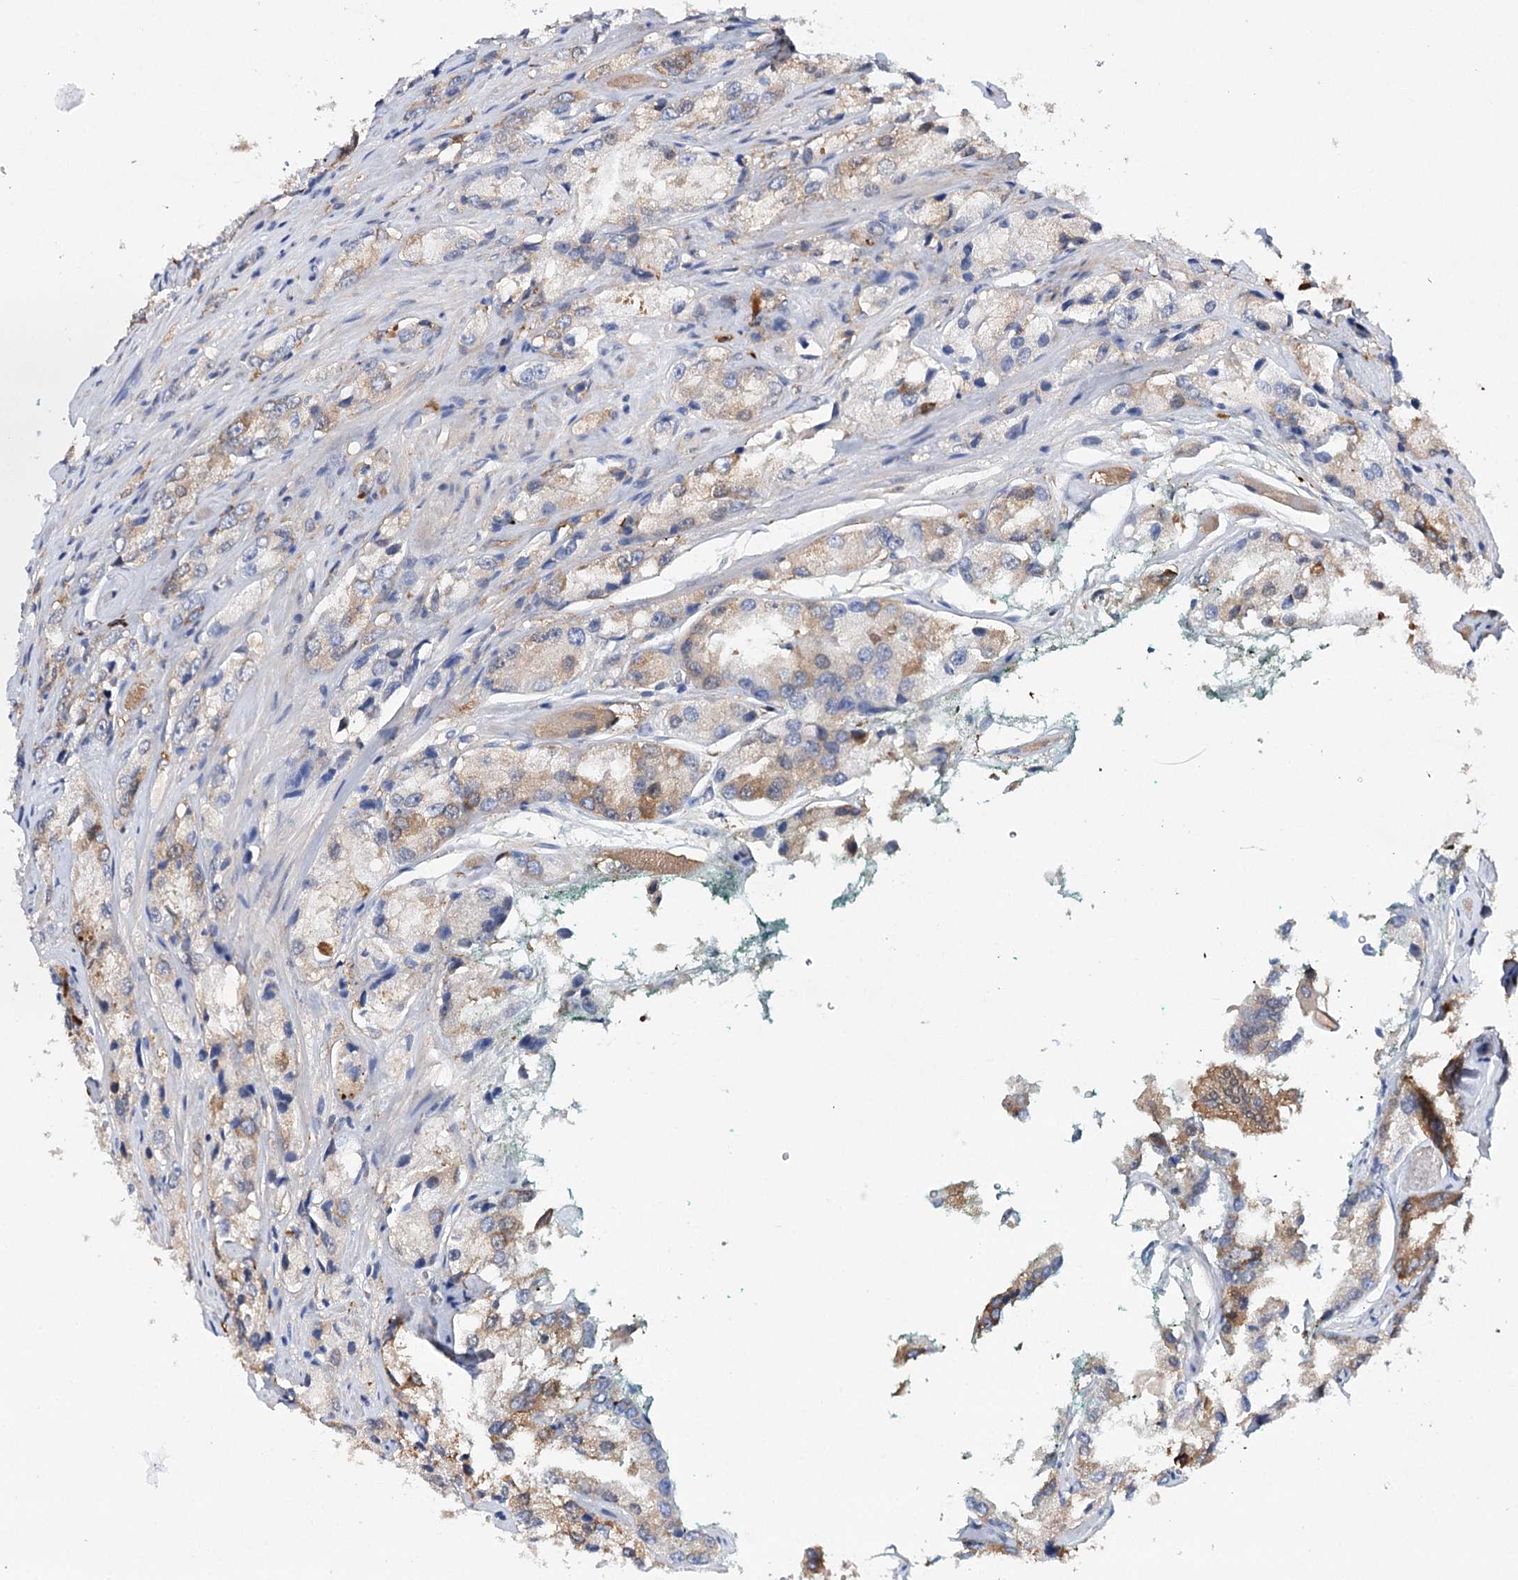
{"staining": {"intensity": "strong", "quantity": "25%-75%", "location": "cytoplasmic/membranous"}, "tissue": "prostate cancer", "cell_type": "Tumor cells", "image_type": "cancer", "snomed": [{"axis": "morphology", "description": "Adenocarcinoma, High grade"}, {"axis": "topography", "description": "Prostate"}], "caption": "Adenocarcinoma (high-grade) (prostate) tissue displays strong cytoplasmic/membranous positivity in about 25%-75% of tumor cells", "gene": "CFAP46", "patient": {"sex": "male", "age": 66}}